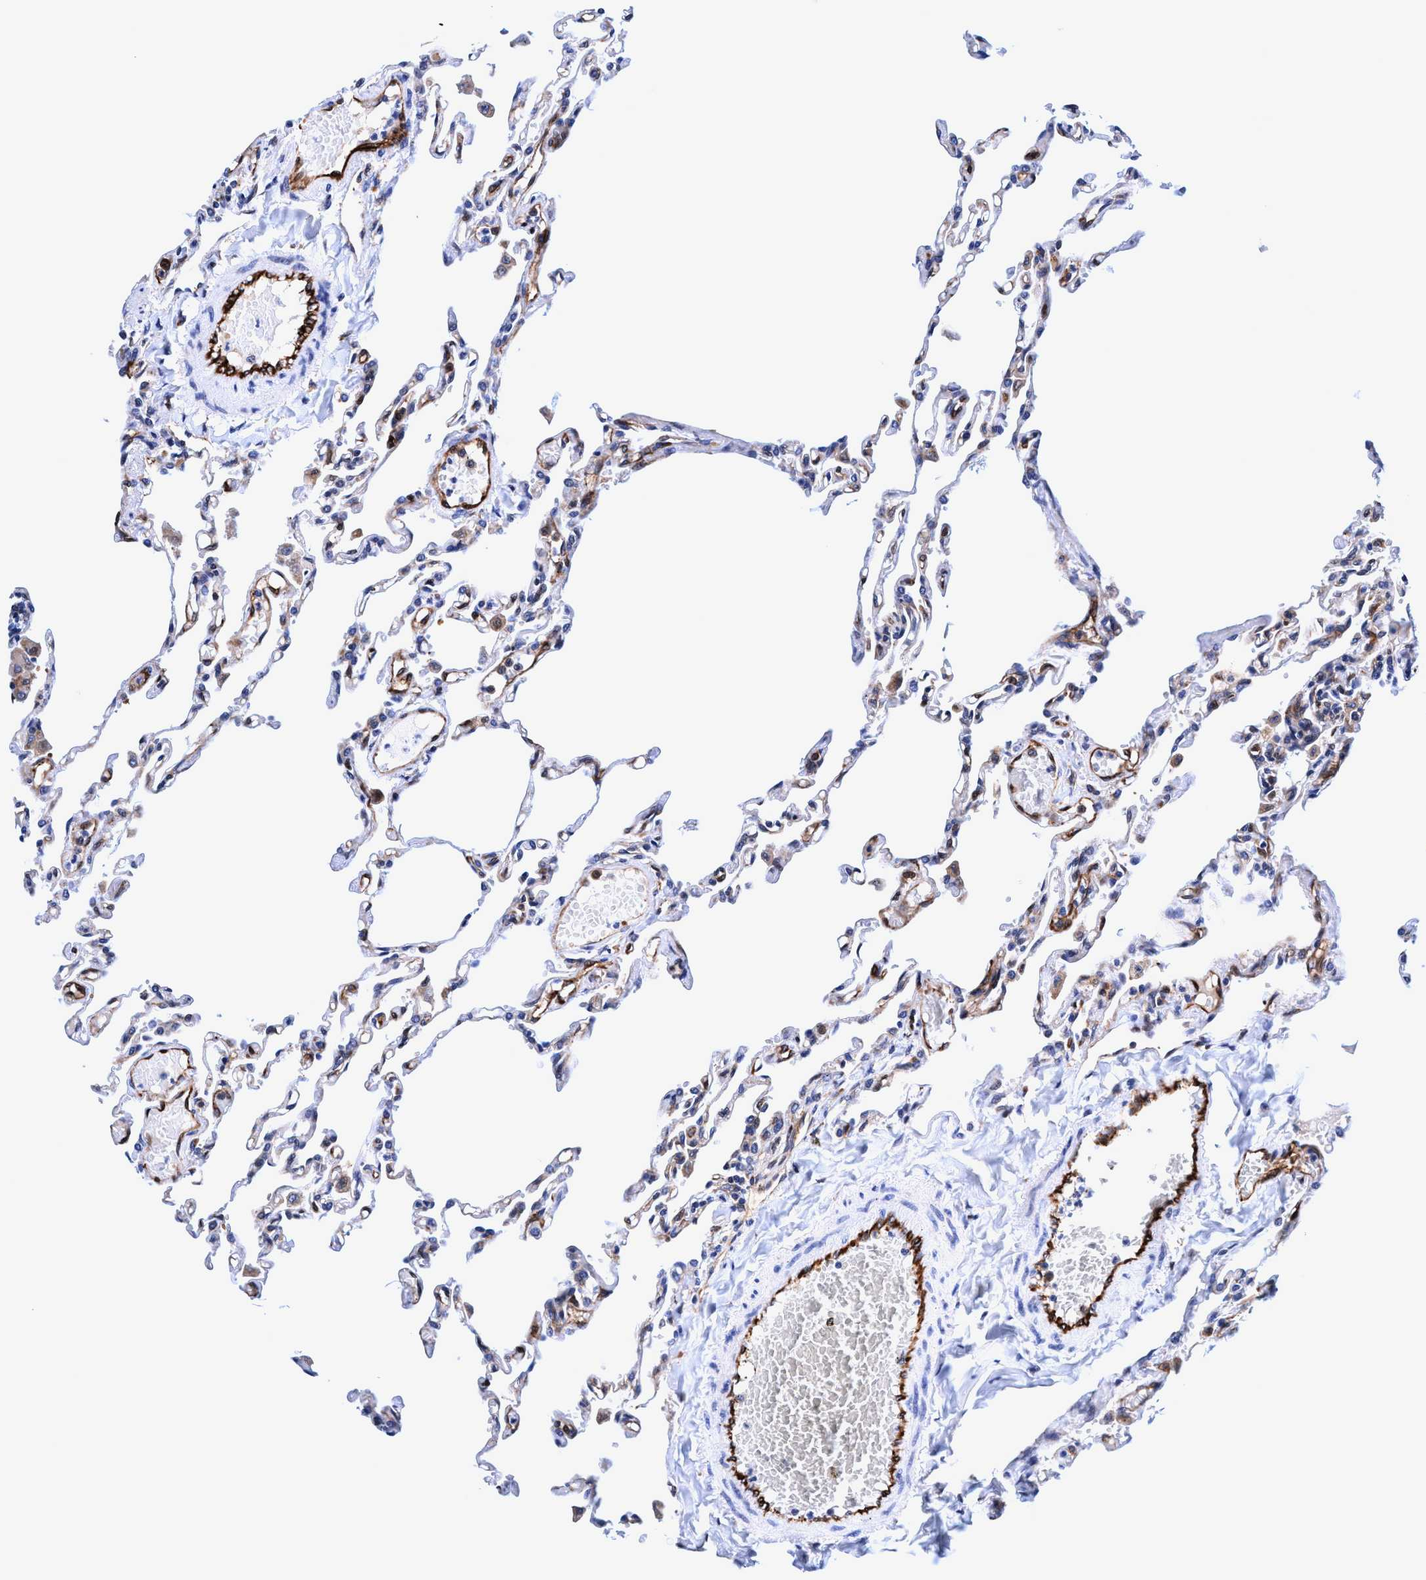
{"staining": {"intensity": "weak", "quantity": "25%-75%", "location": "cytoplasmic/membranous"}, "tissue": "lung", "cell_type": "Alveolar cells", "image_type": "normal", "snomed": [{"axis": "morphology", "description": "Normal tissue, NOS"}, {"axis": "topography", "description": "Lung"}], "caption": "IHC (DAB) staining of benign lung displays weak cytoplasmic/membranous protein expression in approximately 25%-75% of alveolar cells.", "gene": "UBALD2", "patient": {"sex": "male", "age": 21}}